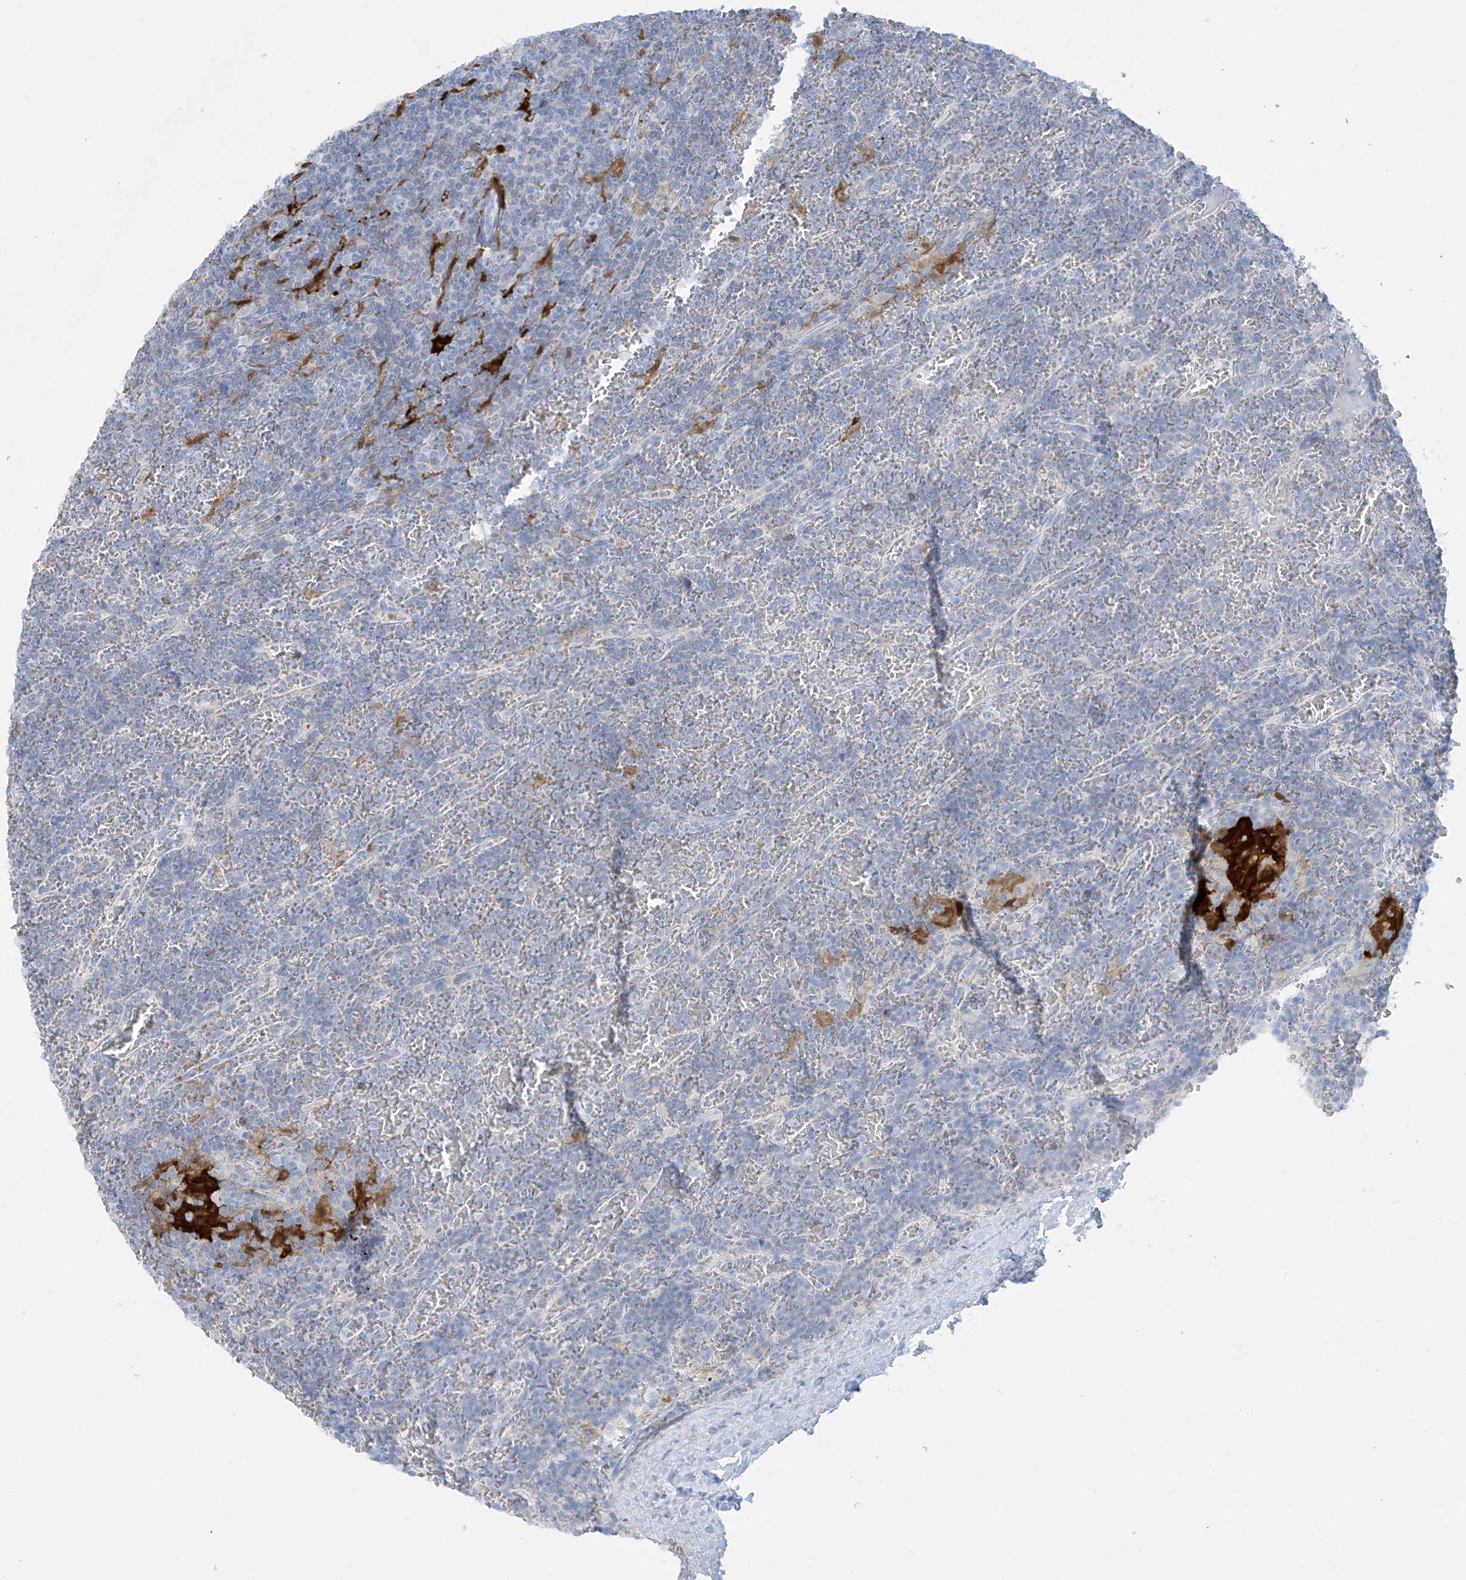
{"staining": {"intensity": "negative", "quantity": "none", "location": "none"}, "tissue": "lymphoma", "cell_type": "Tumor cells", "image_type": "cancer", "snomed": [{"axis": "morphology", "description": "Malignant lymphoma, non-Hodgkin's type, Low grade"}, {"axis": "topography", "description": "Spleen"}], "caption": "The image exhibits no staining of tumor cells in lymphoma. Nuclei are stained in blue.", "gene": "TRMT2B", "patient": {"sex": "female", "age": 19}}